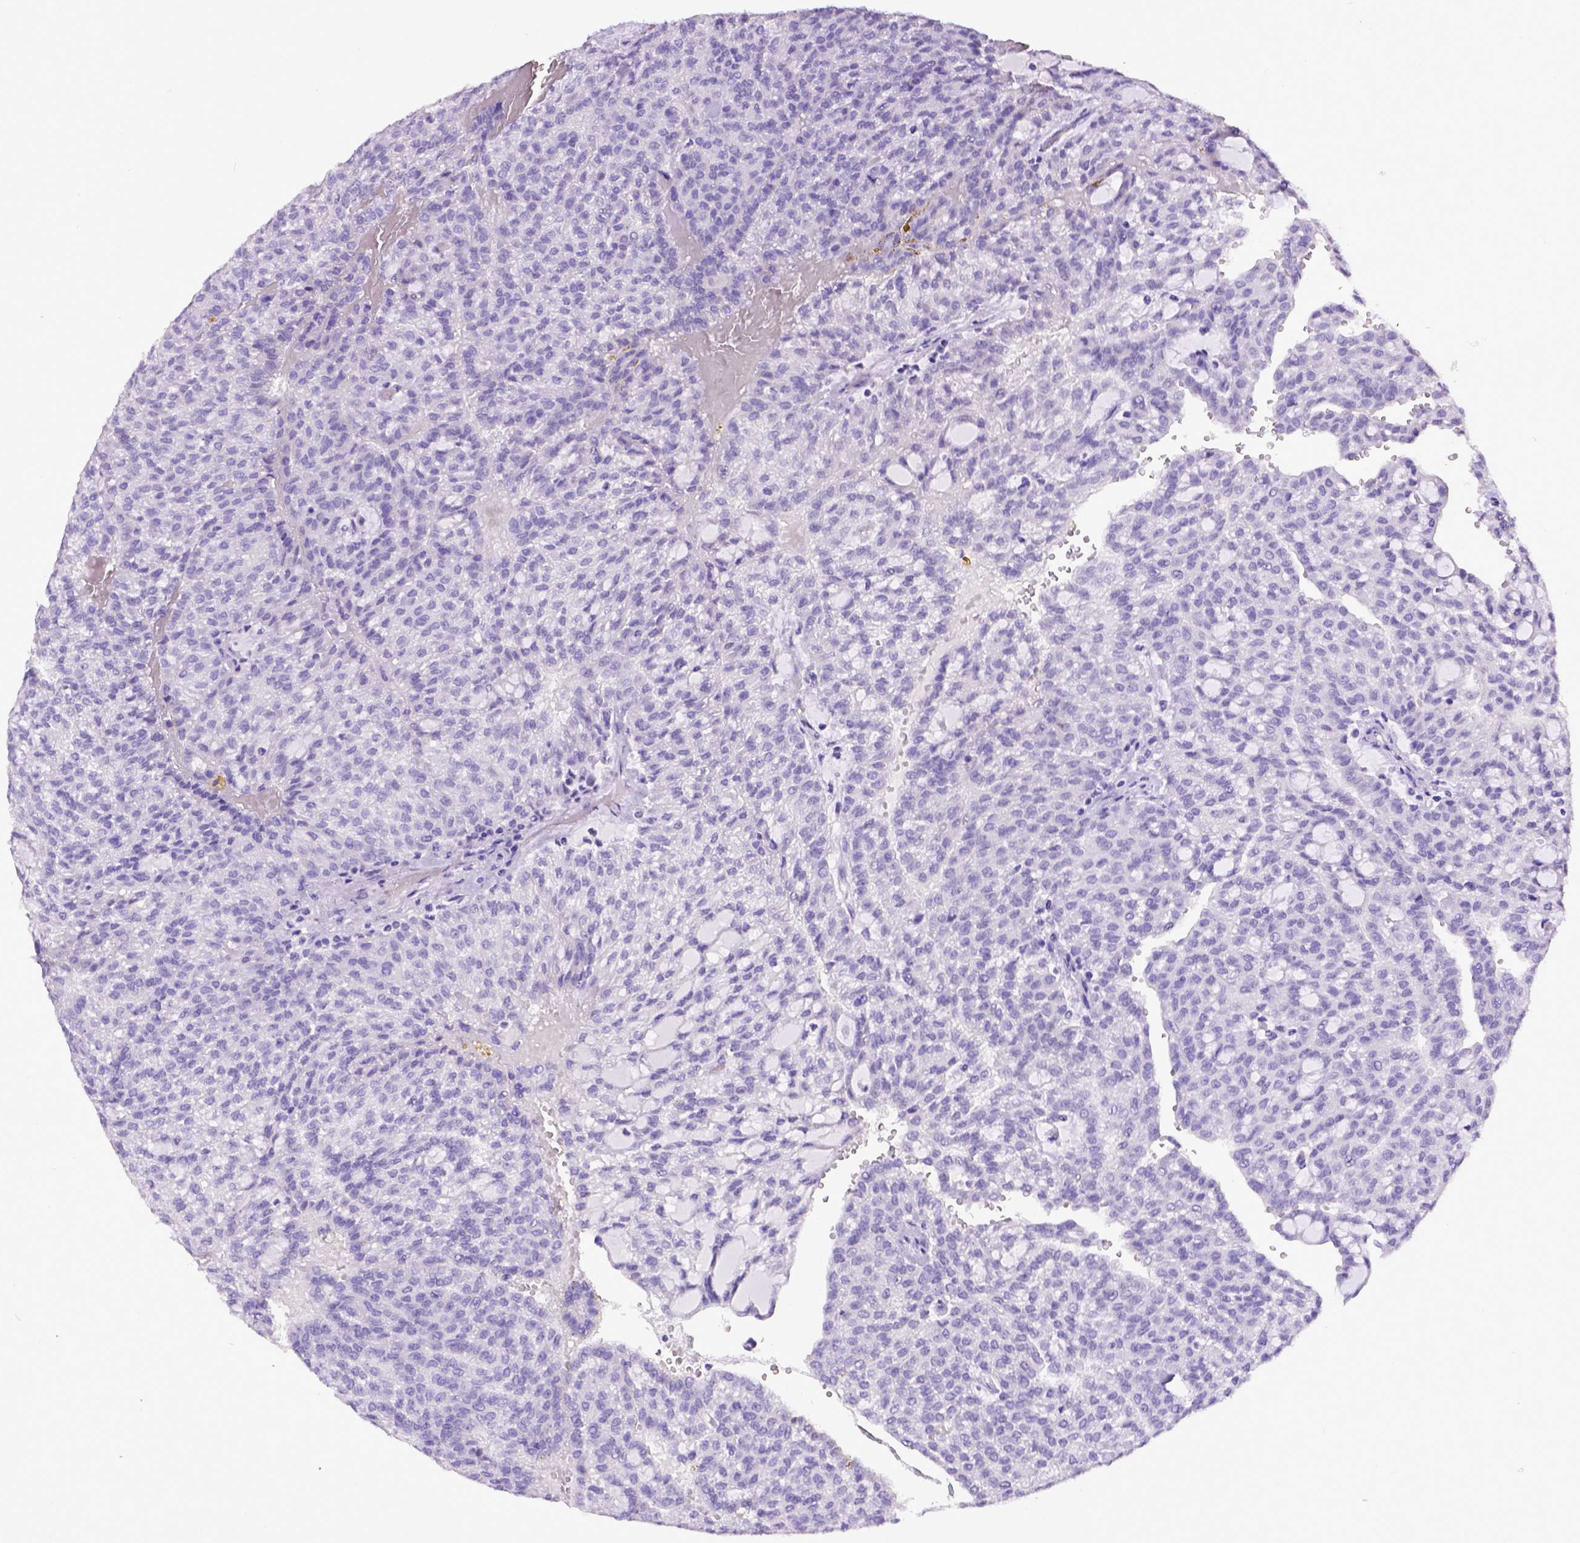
{"staining": {"intensity": "negative", "quantity": "none", "location": "none"}, "tissue": "renal cancer", "cell_type": "Tumor cells", "image_type": "cancer", "snomed": [{"axis": "morphology", "description": "Adenocarcinoma, NOS"}, {"axis": "topography", "description": "Kidney"}], "caption": "Immunohistochemistry (IHC) of human renal cancer reveals no positivity in tumor cells.", "gene": "ESR1", "patient": {"sex": "male", "age": 63}}